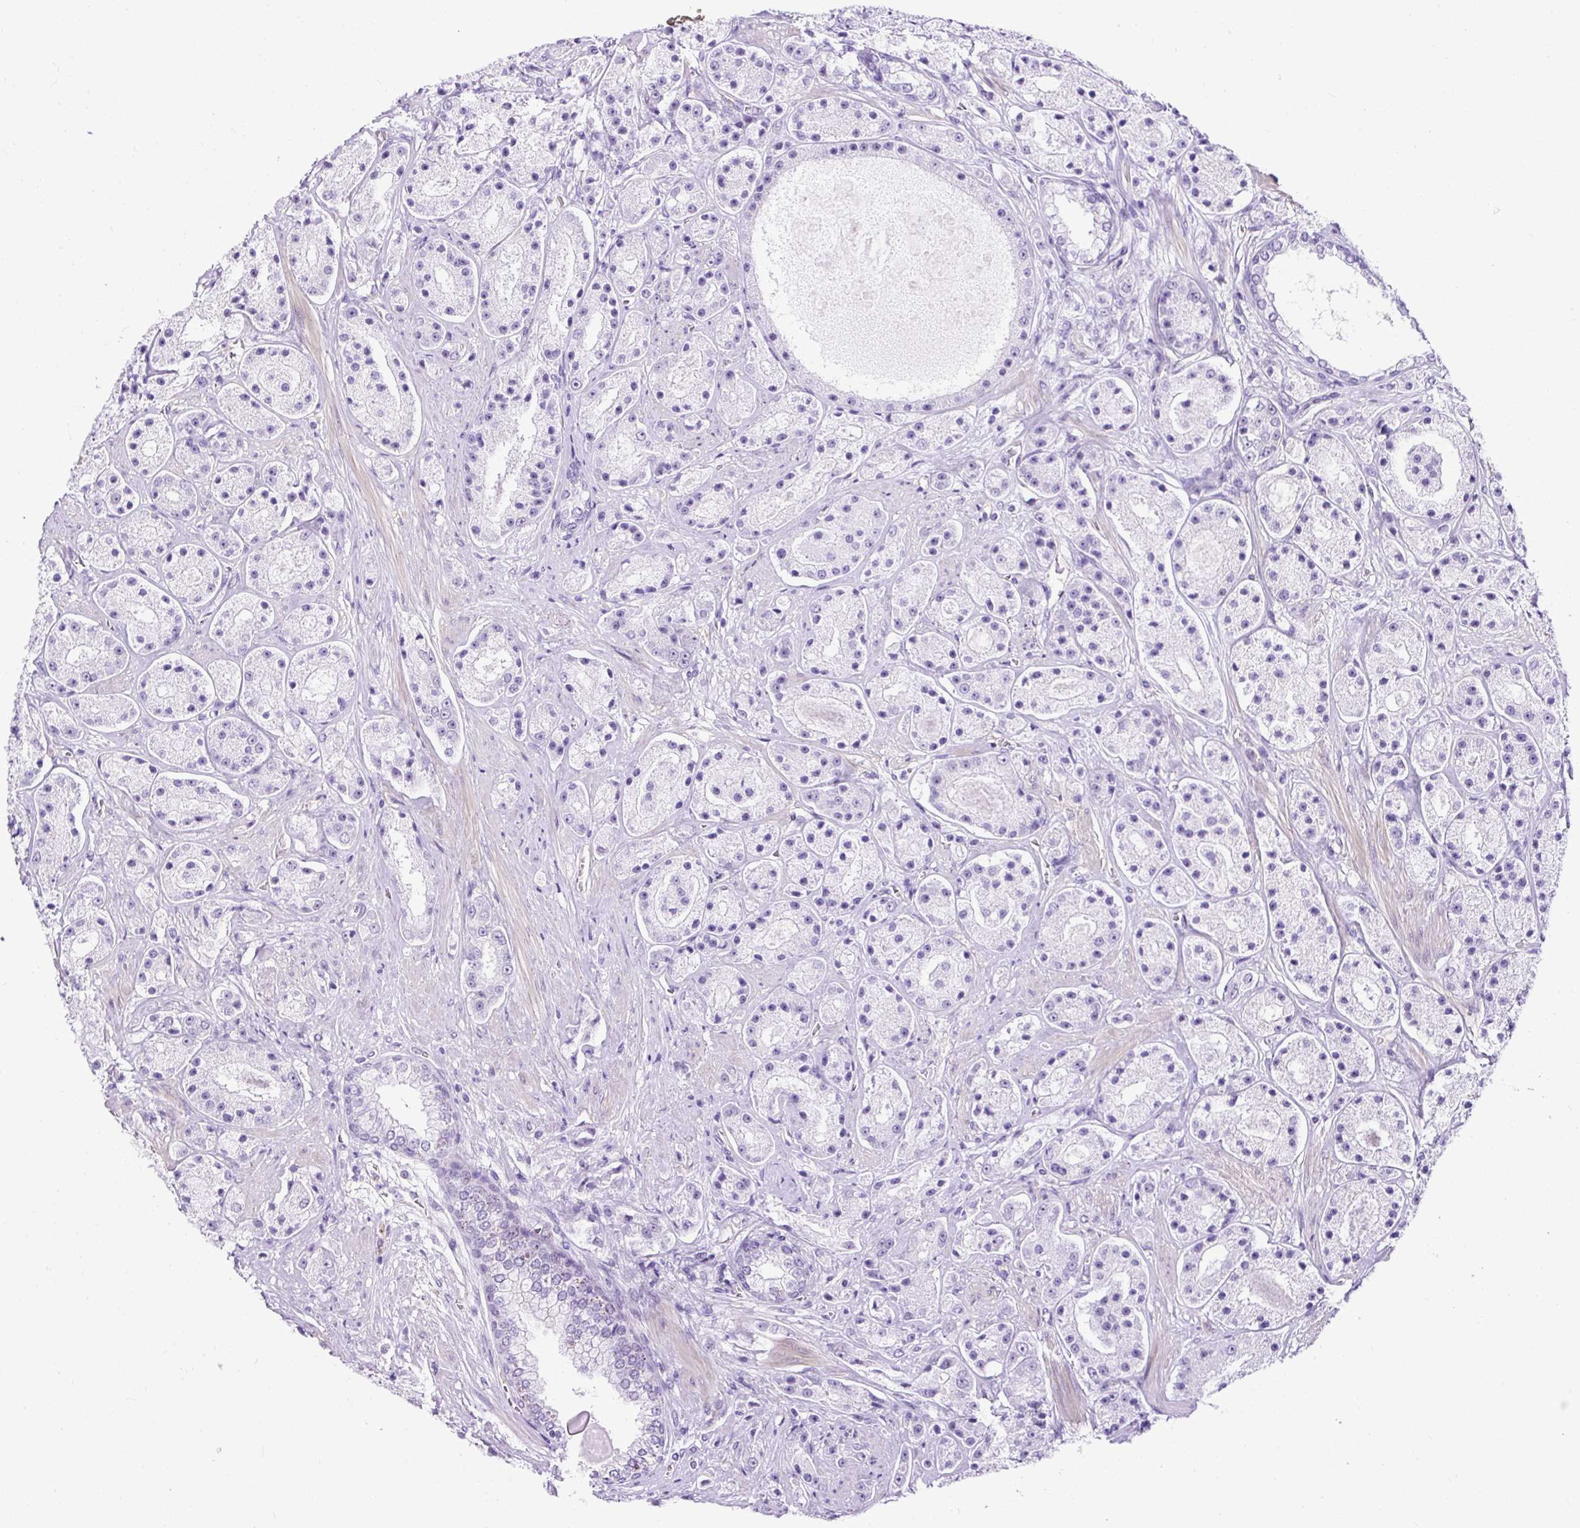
{"staining": {"intensity": "negative", "quantity": "none", "location": "none"}, "tissue": "prostate cancer", "cell_type": "Tumor cells", "image_type": "cancer", "snomed": [{"axis": "morphology", "description": "Adenocarcinoma, High grade"}, {"axis": "topography", "description": "Prostate"}], "caption": "Histopathology image shows no protein staining in tumor cells of adenocarcinoma (high-grade) (prostate) tissue.", "gene": "KRT12", "patient": {"sex": "male", "age": 67}}